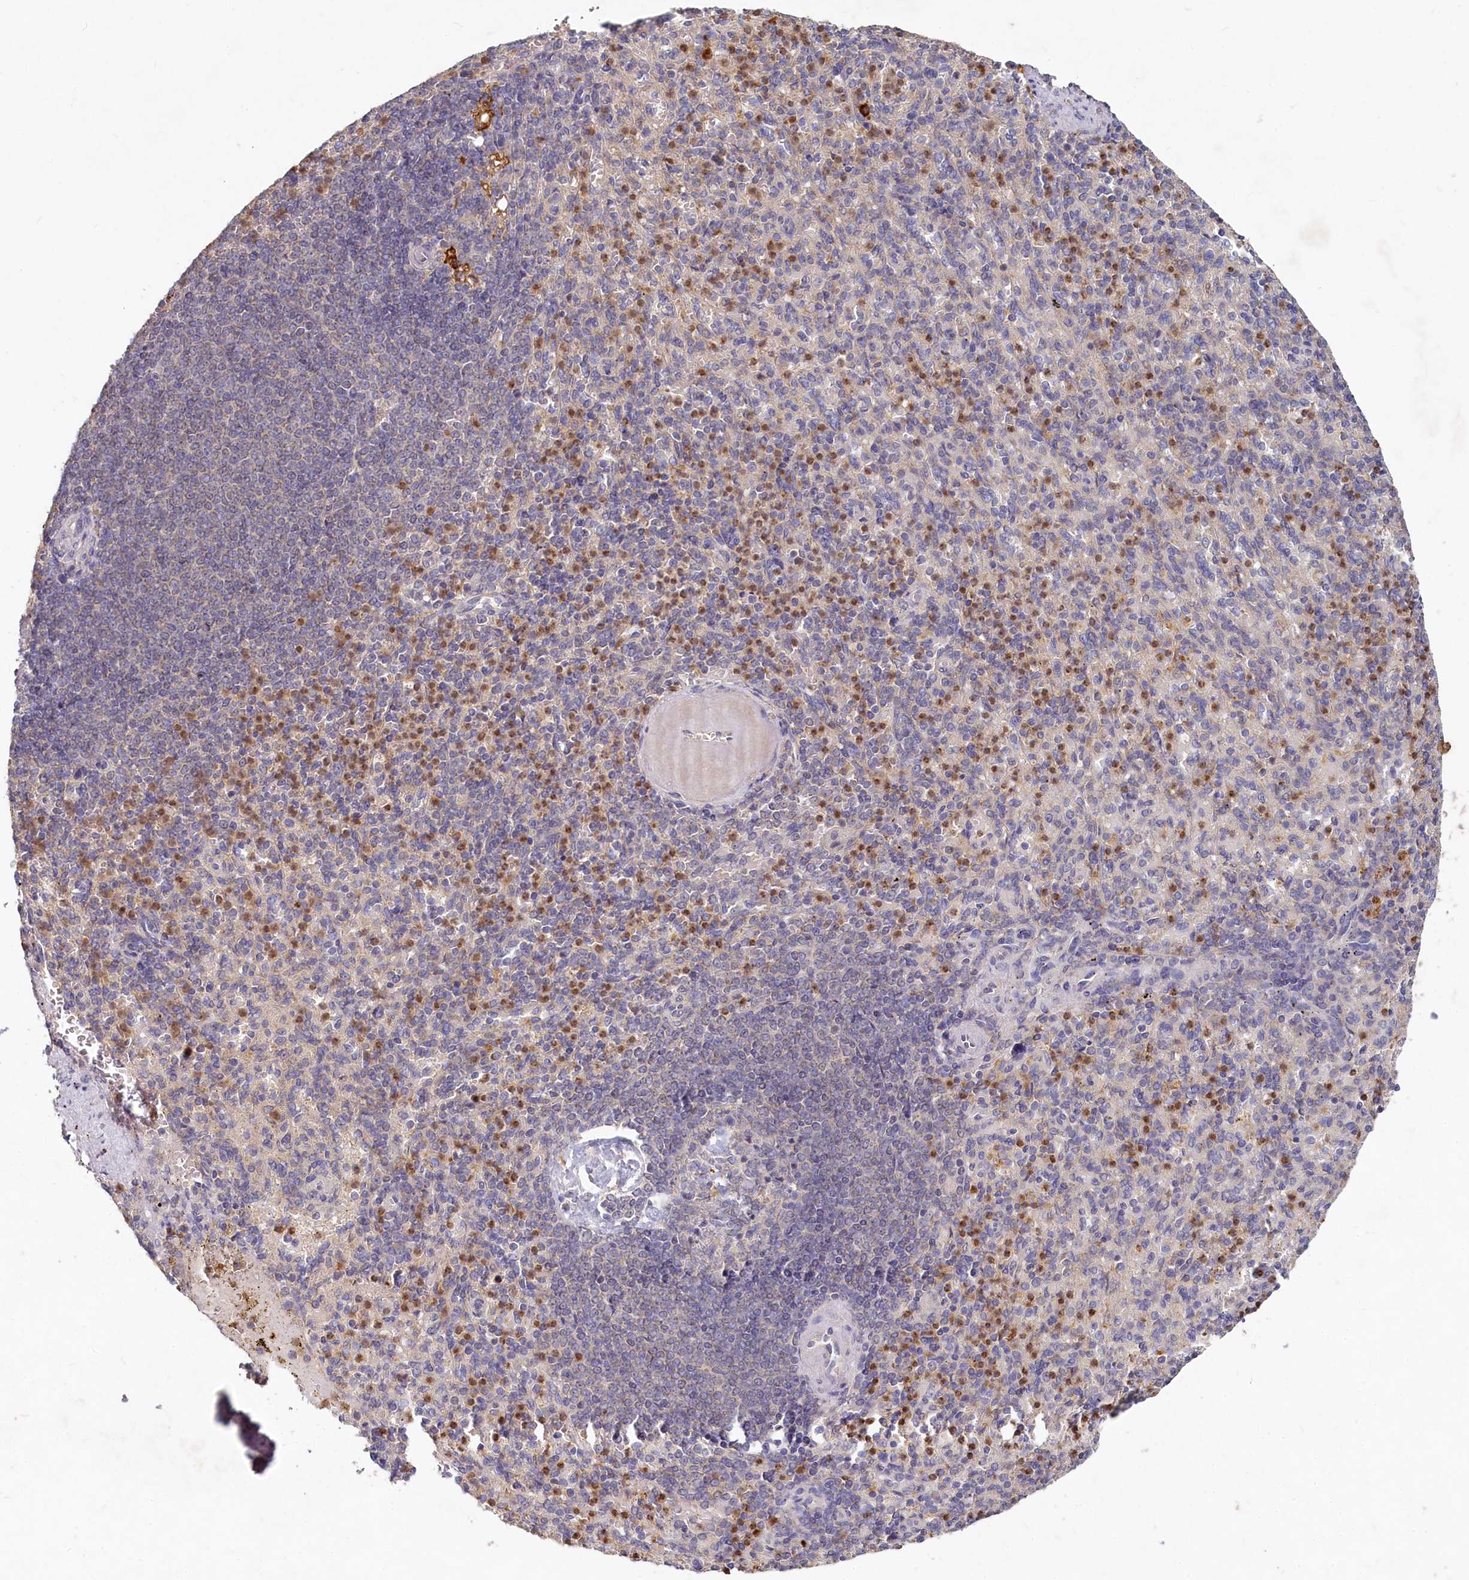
{"staining": {"intensity": "moderate", "quantity": "25%-75%", "location": "cytoplasmic/membranous"}, "tissue": "spleen", "cell_type": "Cells in red pulp", "image_type": "normal", "snomed": [{"axis": "morphology", "description": "Normal tissue, NOS"}, {"axis": "topography", "description": "Spleen"}], "caption": "Immunohistochemical staining of benign spleen demonstrates moderate cytoplasmic/membranous protein positivity in approximately 25%-75% of cells in red pulp.", "gene": "HERC3", "patient": {"sex": "female", "age": 74}}